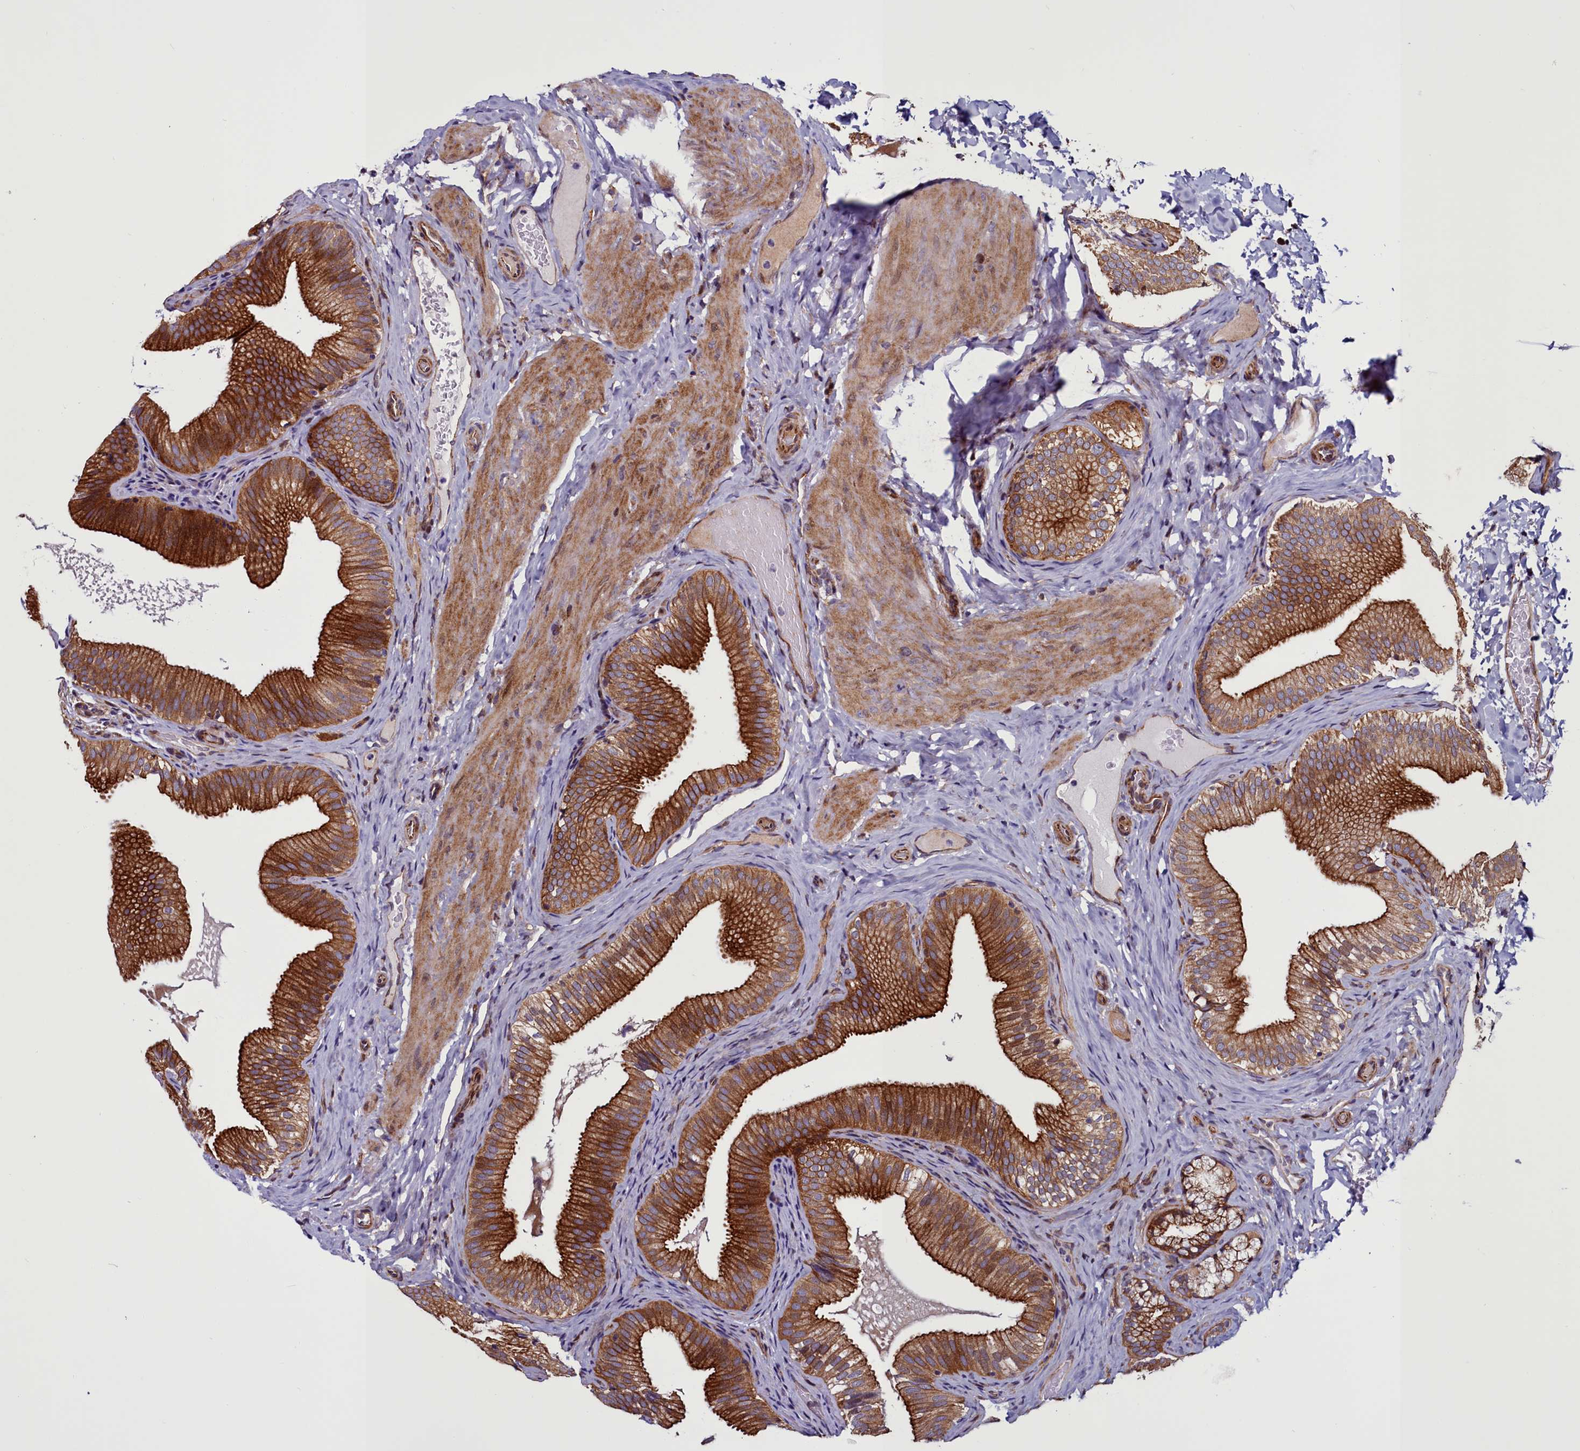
{"staining": {"intensity": "strong", "quantity": ">75%", "location": "cytoplasmic/membranous"}, "tissue": "gallbladder", "cell_type": "Glandular cells", "image_type": "normal", "snomed": [{"axis": "morphology", "description": "Normal tissue, NOS"}, {"axis": "topography", "description": "Gallbladder"}], "caption": "Unremarkable gallbladder displays strong cytoplasmic/membranous expression in approximately >75% of glandular cells The staining is performed using DAB (3,3'-diaminobenzidine) brown chromogen to label protein expression. The nuclei are counter-stained blue using hematoxylin..", "gene": "MCRIP1", "patient": {"sex": "female", "age": 30}}